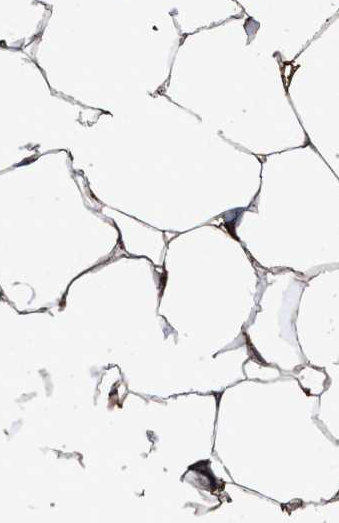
{"staining": {"intensity": "weak", "quantity": "25%-75%", "location": "cytoplasmic/membranous"}, "tissue": "adipose tissue", "cell_type": "Adipocytes", "image_type": "normal", "snomed": [{"axis": "morphology", "description": "Normal tissue, NOS"}, {"axis": "topography", "description": "Breast"}, {"axis": "topography", "description": "Adipose tissue"}], "caption": "This is an image of immunohistochemistry (IHC) staining of normal adipose tissue, which shows weak expression in the cytoplasmic/membranous of adipocytes.", "gene": "MARCKS", "patient": {"sex": "female", "age": 25}}